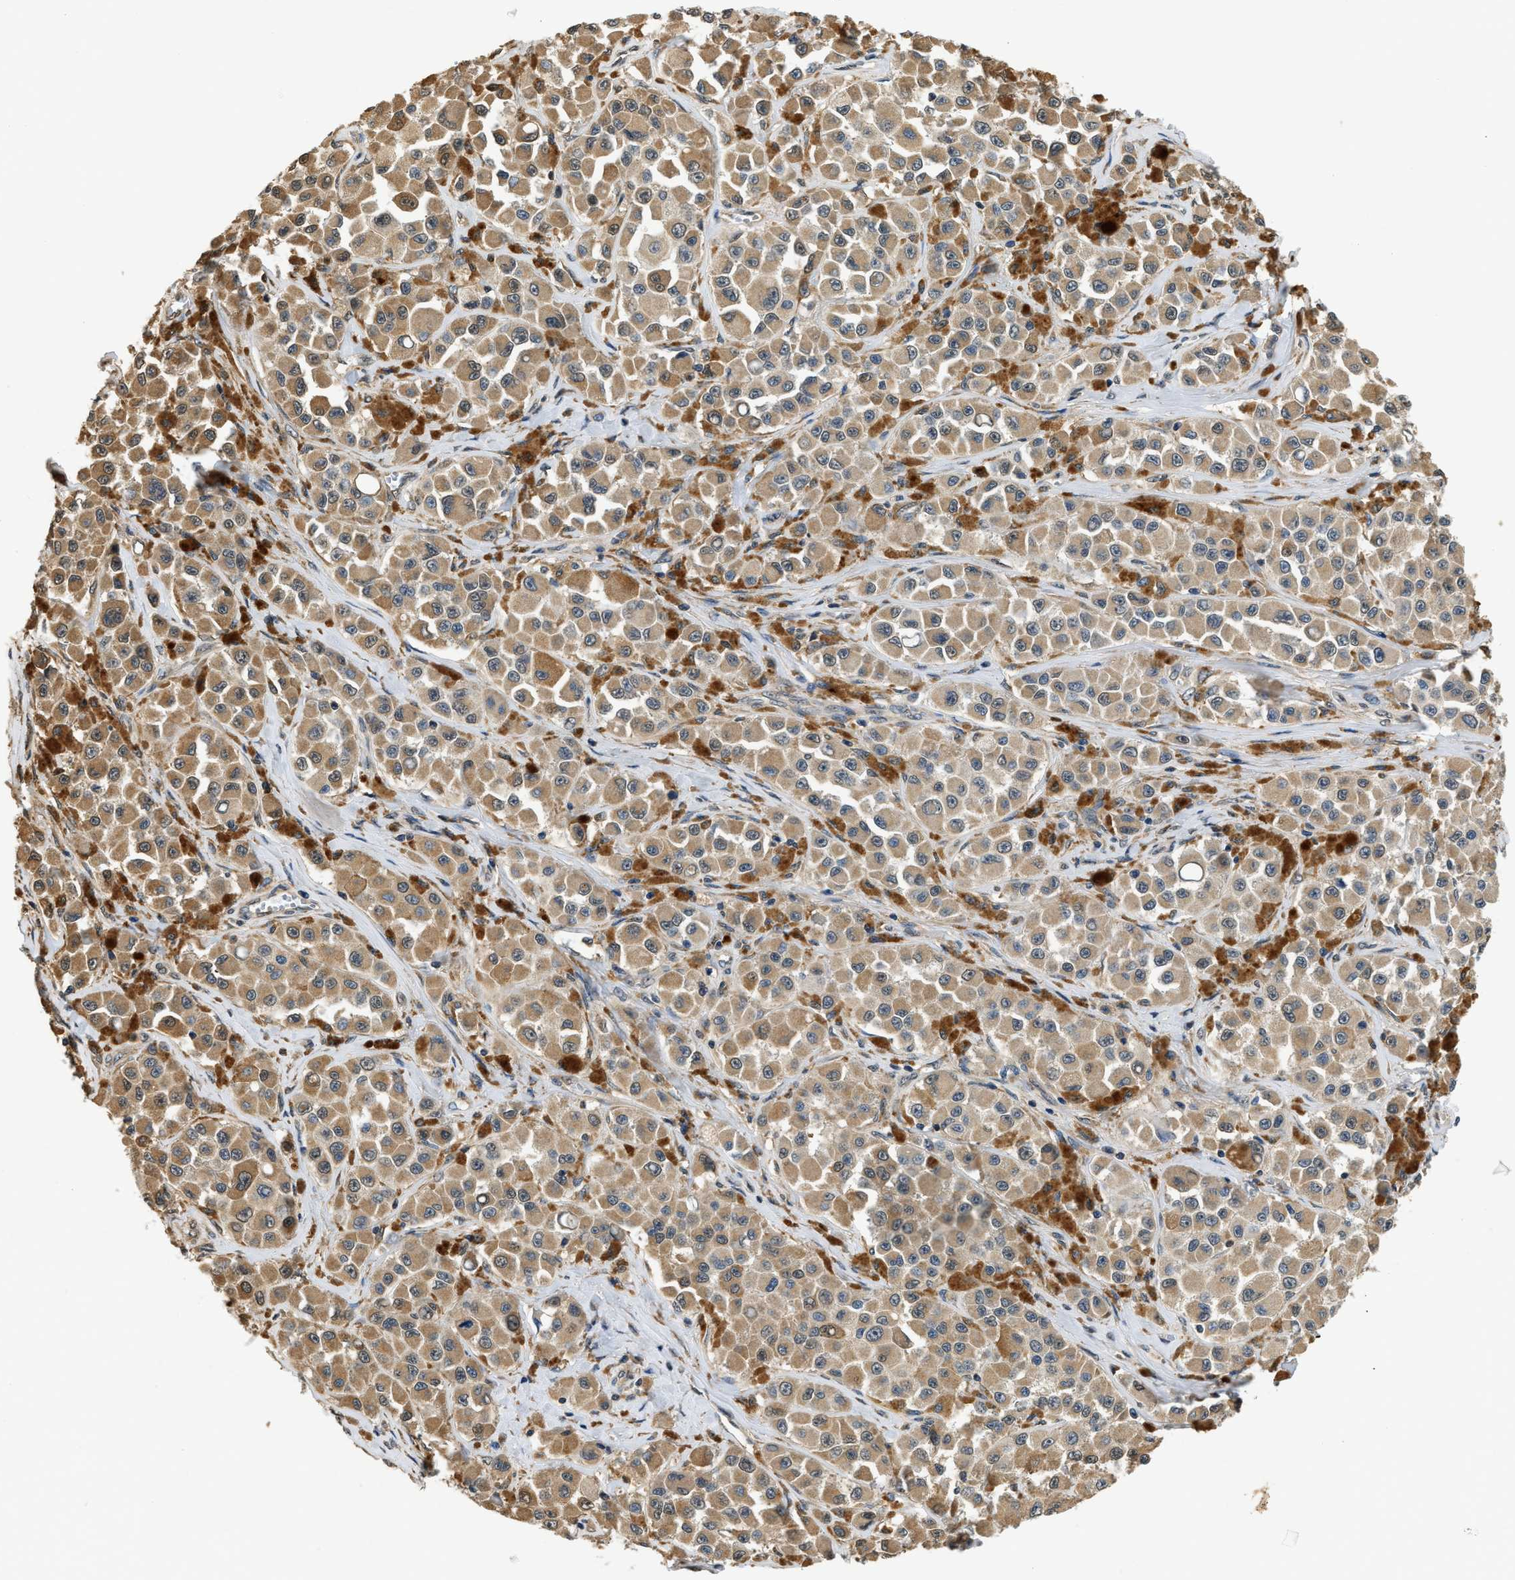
{"staining": {"intensity": "moderate", "quantity": ">75%", "location": "cytoplasmic/membranous"}, "tissue": "melanoma", "cell_type": "Tumor cells", "image_type": "cancer", "snomed": [{"axis": "morphology", "description": "Malignant melanoma, NOS"}, {"axis": "topography", "description": "Skin"}], "caption": "A high-resolution photomicrograph shows IHC staining of melanoma, which displays moderate cytoplasmic/membranous expression in approximately >75% of tumor cells. (DAB (3,3'-diaminobenzidine) = brown stain, brightfield microscopy at high magnification).", "gene": "BCL7C", "patient": {"sex": "male", "age": 84}}